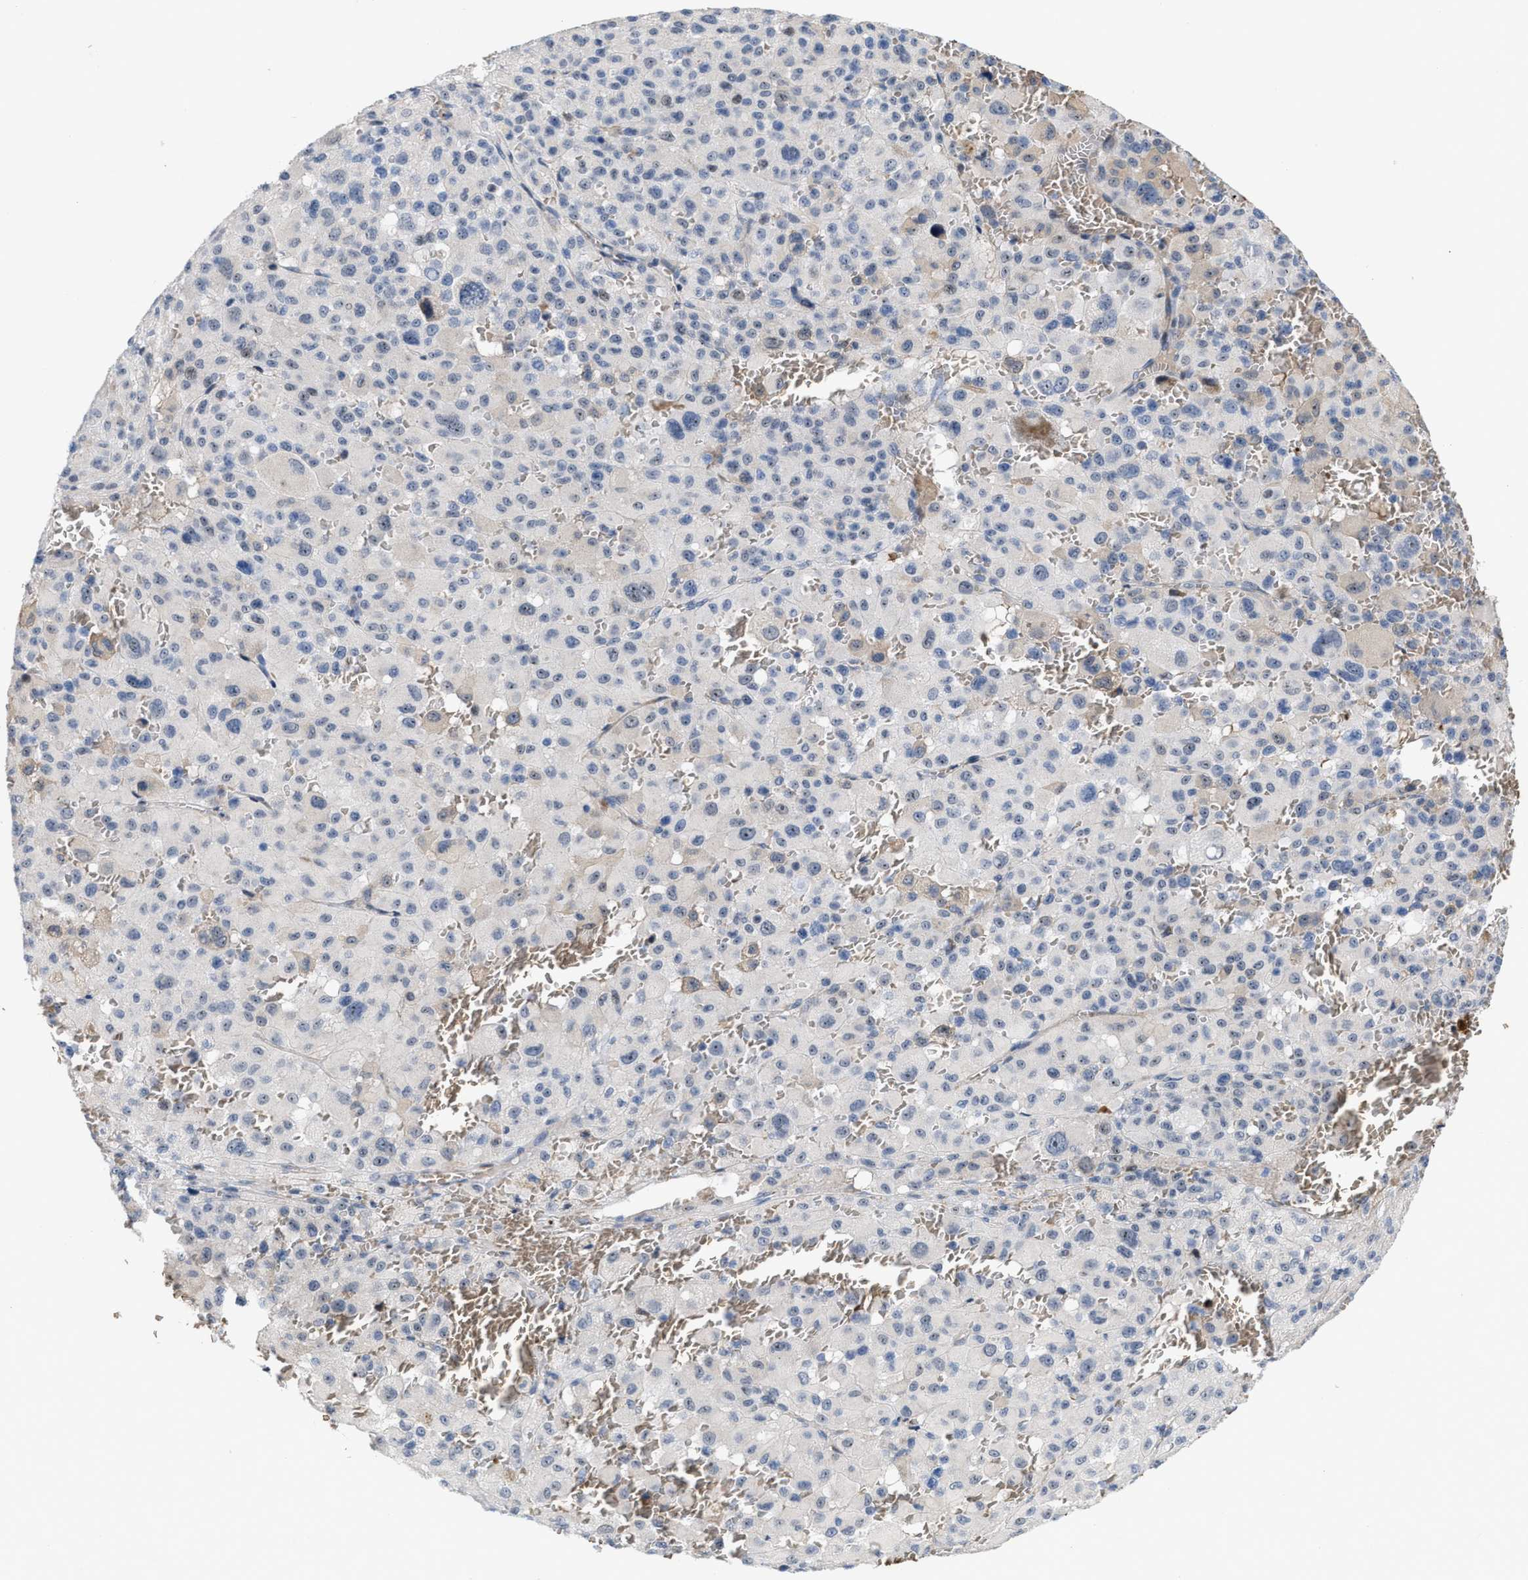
{"staining": {"intensity": "weak", "quantity": "<25%", "location": "nuclear"}, "tissue": "melanoma", "cell_type": "Tumor cells", "image_type": "cancer", "snomed": [{"axis": "morphology", "description": "Malignant melanoma, Metastatic site"}, {"axis": "topography", "description": "Skin"}], "caption": "The immunohistochemistry photomicrograph has no significant staining in tumor cells of malignant melanoma (metastatic site) tissue.", "gene": "POLR1F", "patient": {"sex": "female", "age": 74}}